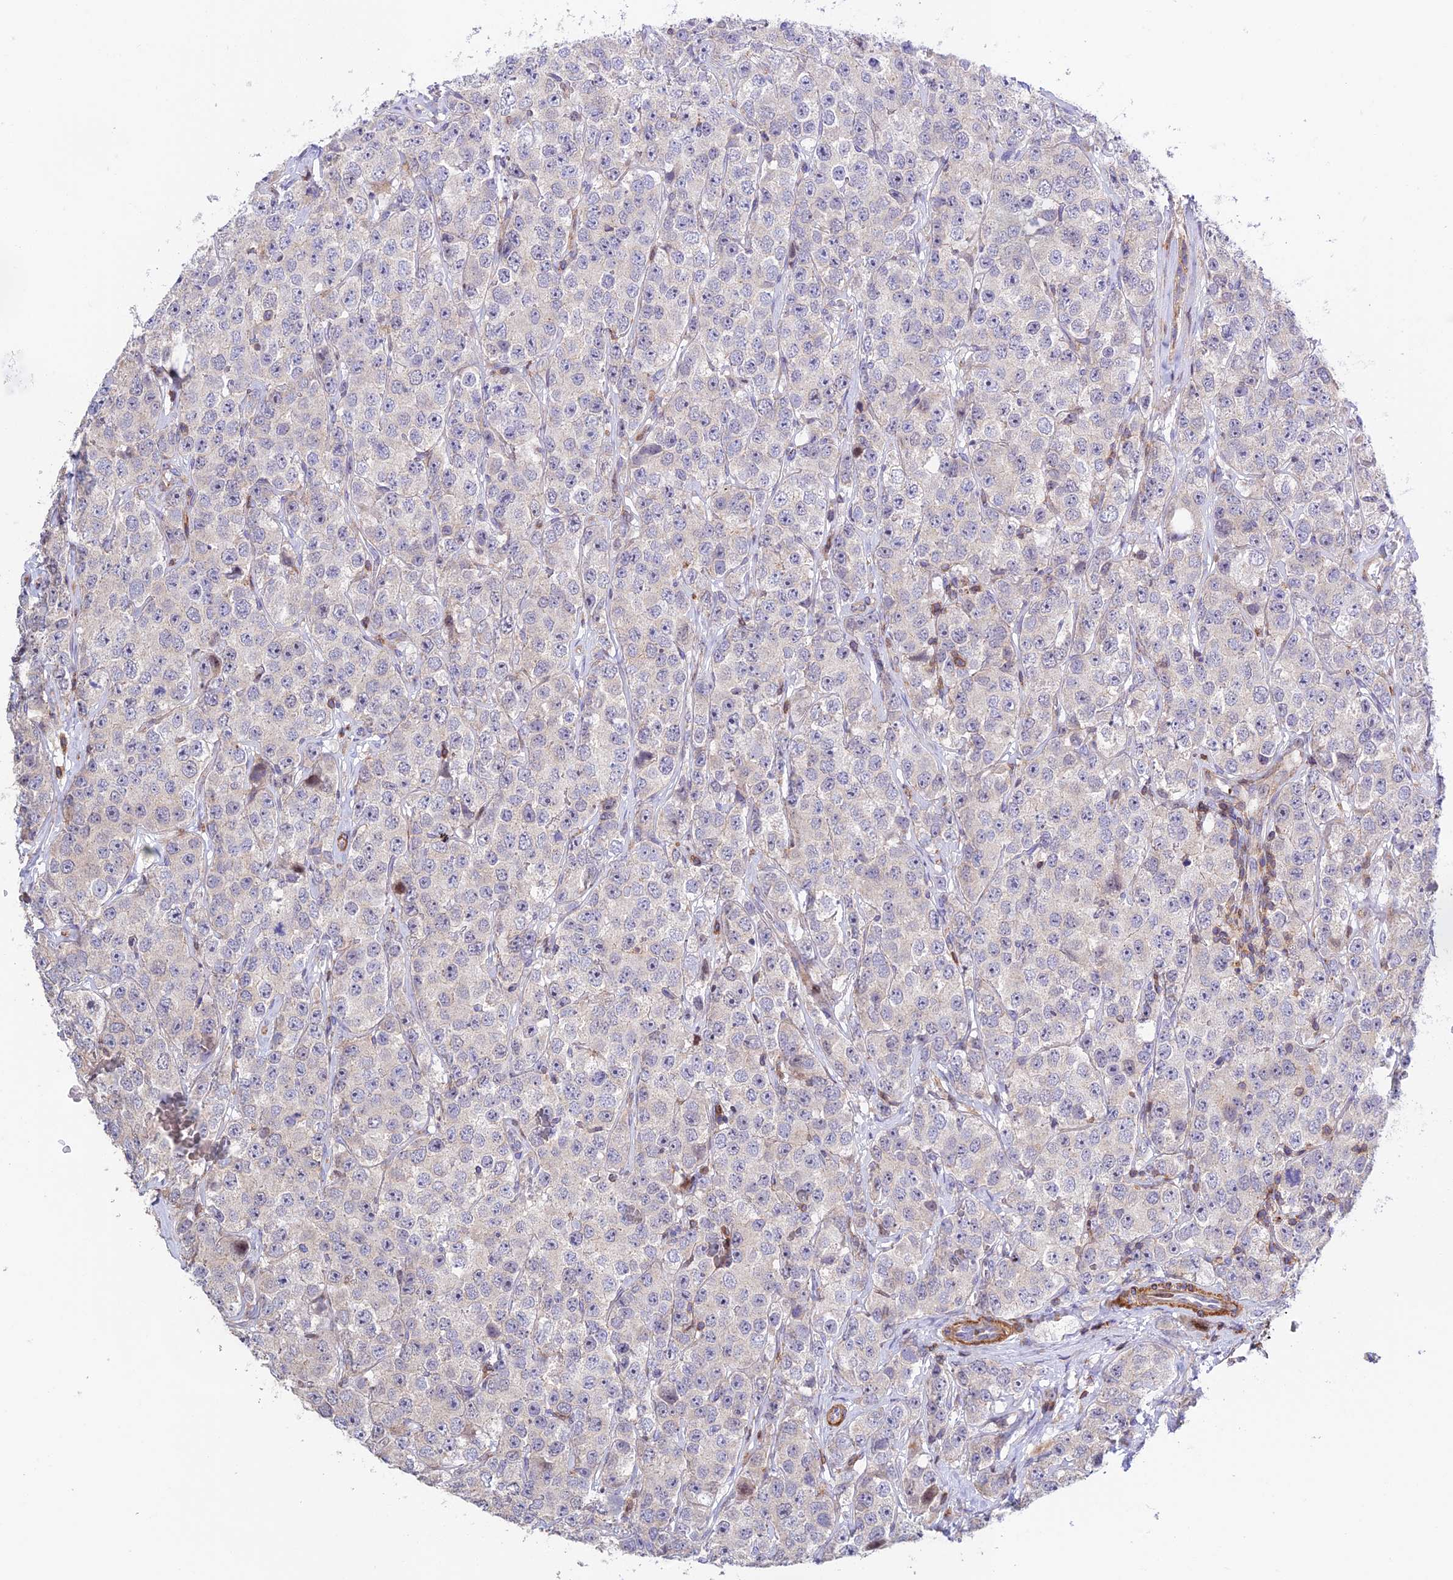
{"staining": {"intensity": "negative", "quantity": "none", "location": "none"}, "tissue": "testis cancer", "cell_type": "Tumor cells", "image_type": "cancer", "snomed": [{"axis": "morphology", "description": "Seminoma, NOS"}, {"axis": "topography", "description": "Testis"}], "caption": "Tumor cells show no significant expression in testis cancer (seminoma).", "gene": "PRIM1", "patient": {"sex": "male", "age": 28}}